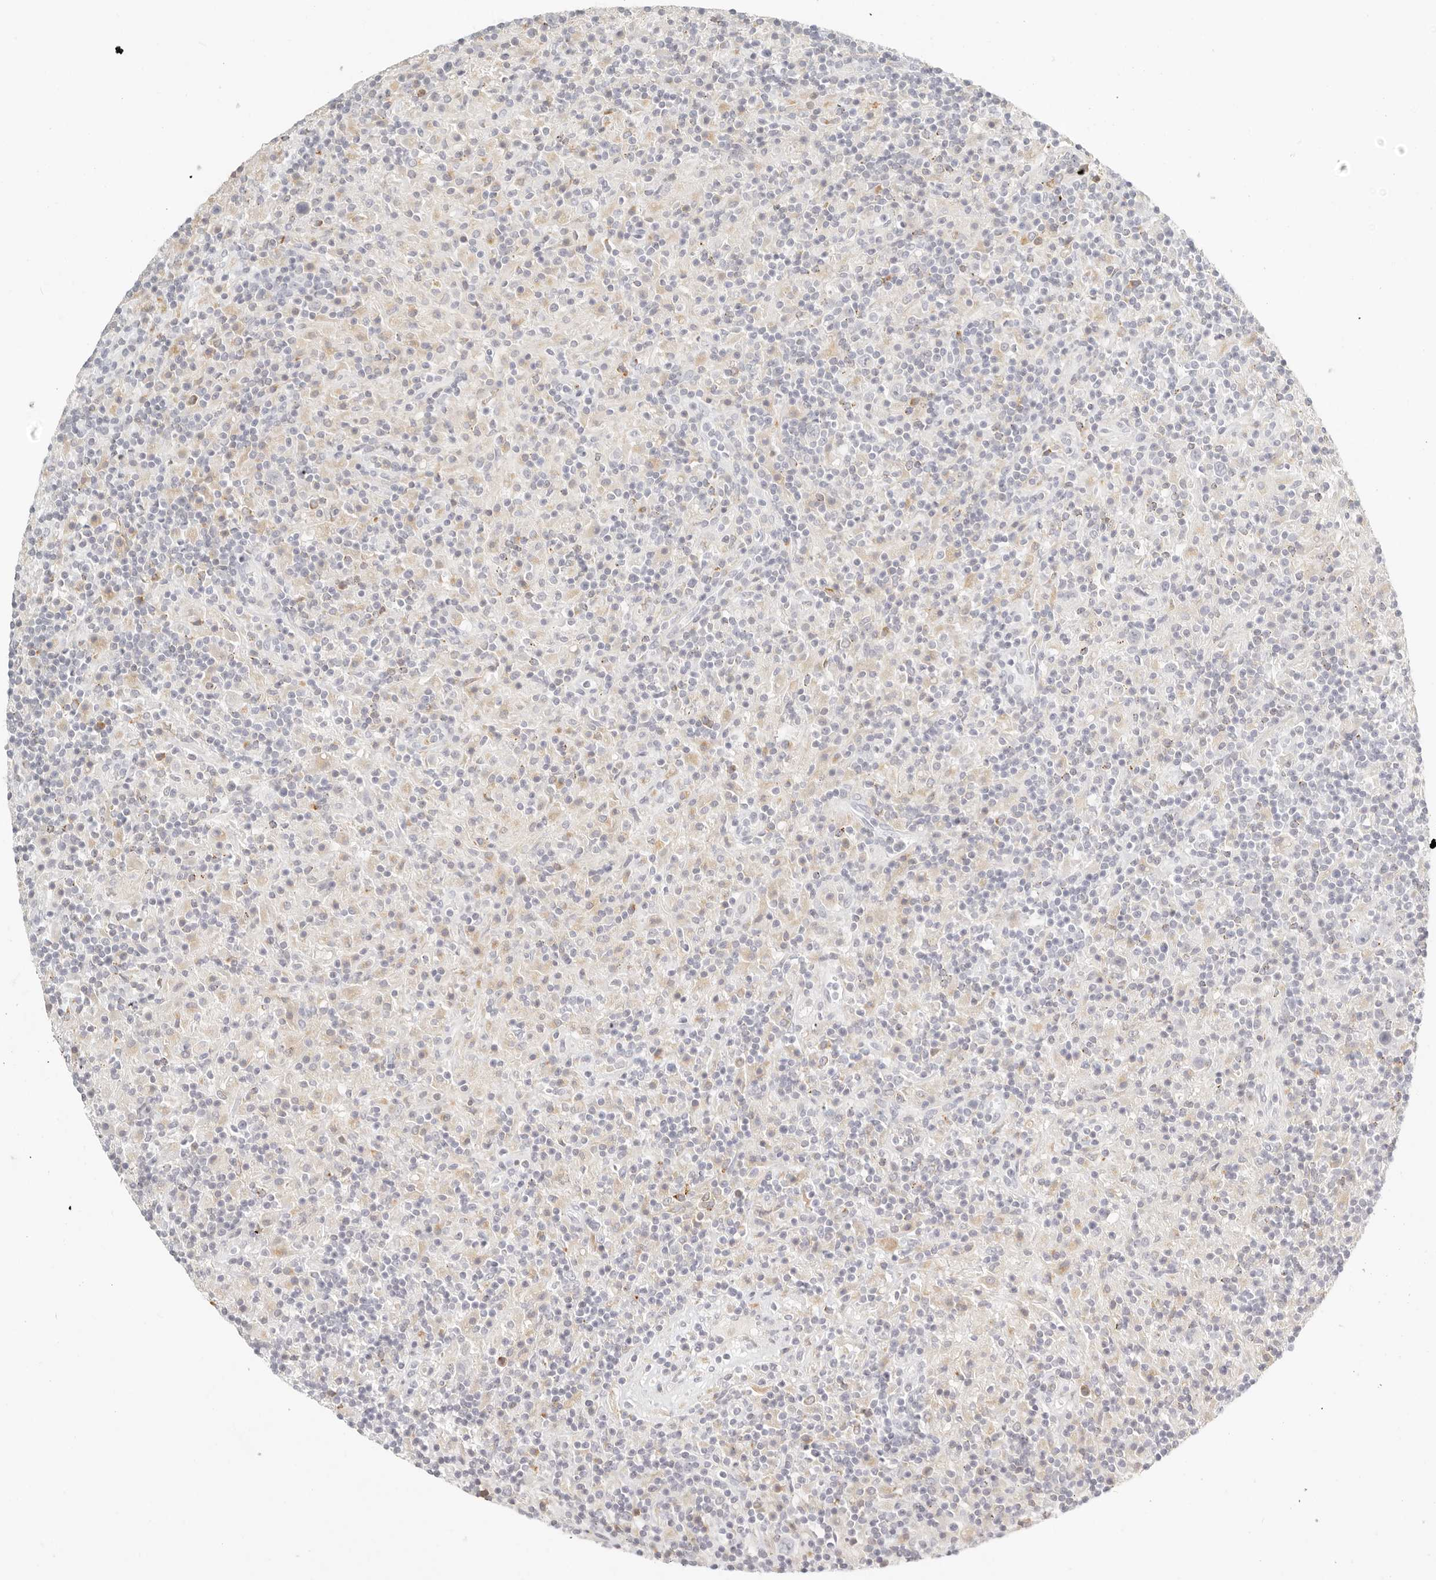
{"staining": {"intensity": "negative", "quantity": "none", "location": "none"}, "tissue": "lymphoma", "cell_type": "Tumor cells", "image_type": "cancer", "snomed": [{"axis": "morphology", "description": "Hodgkin's disease, NOS"}, {"axis": "topography", "description": "Lymph node"}], "caption": "Lymphoma stained for a protein using immunohistochemistry demonstrates no staining tumor cells.", "gene": "RNASET2", "patient": {"sex": "male", "age": 70}}